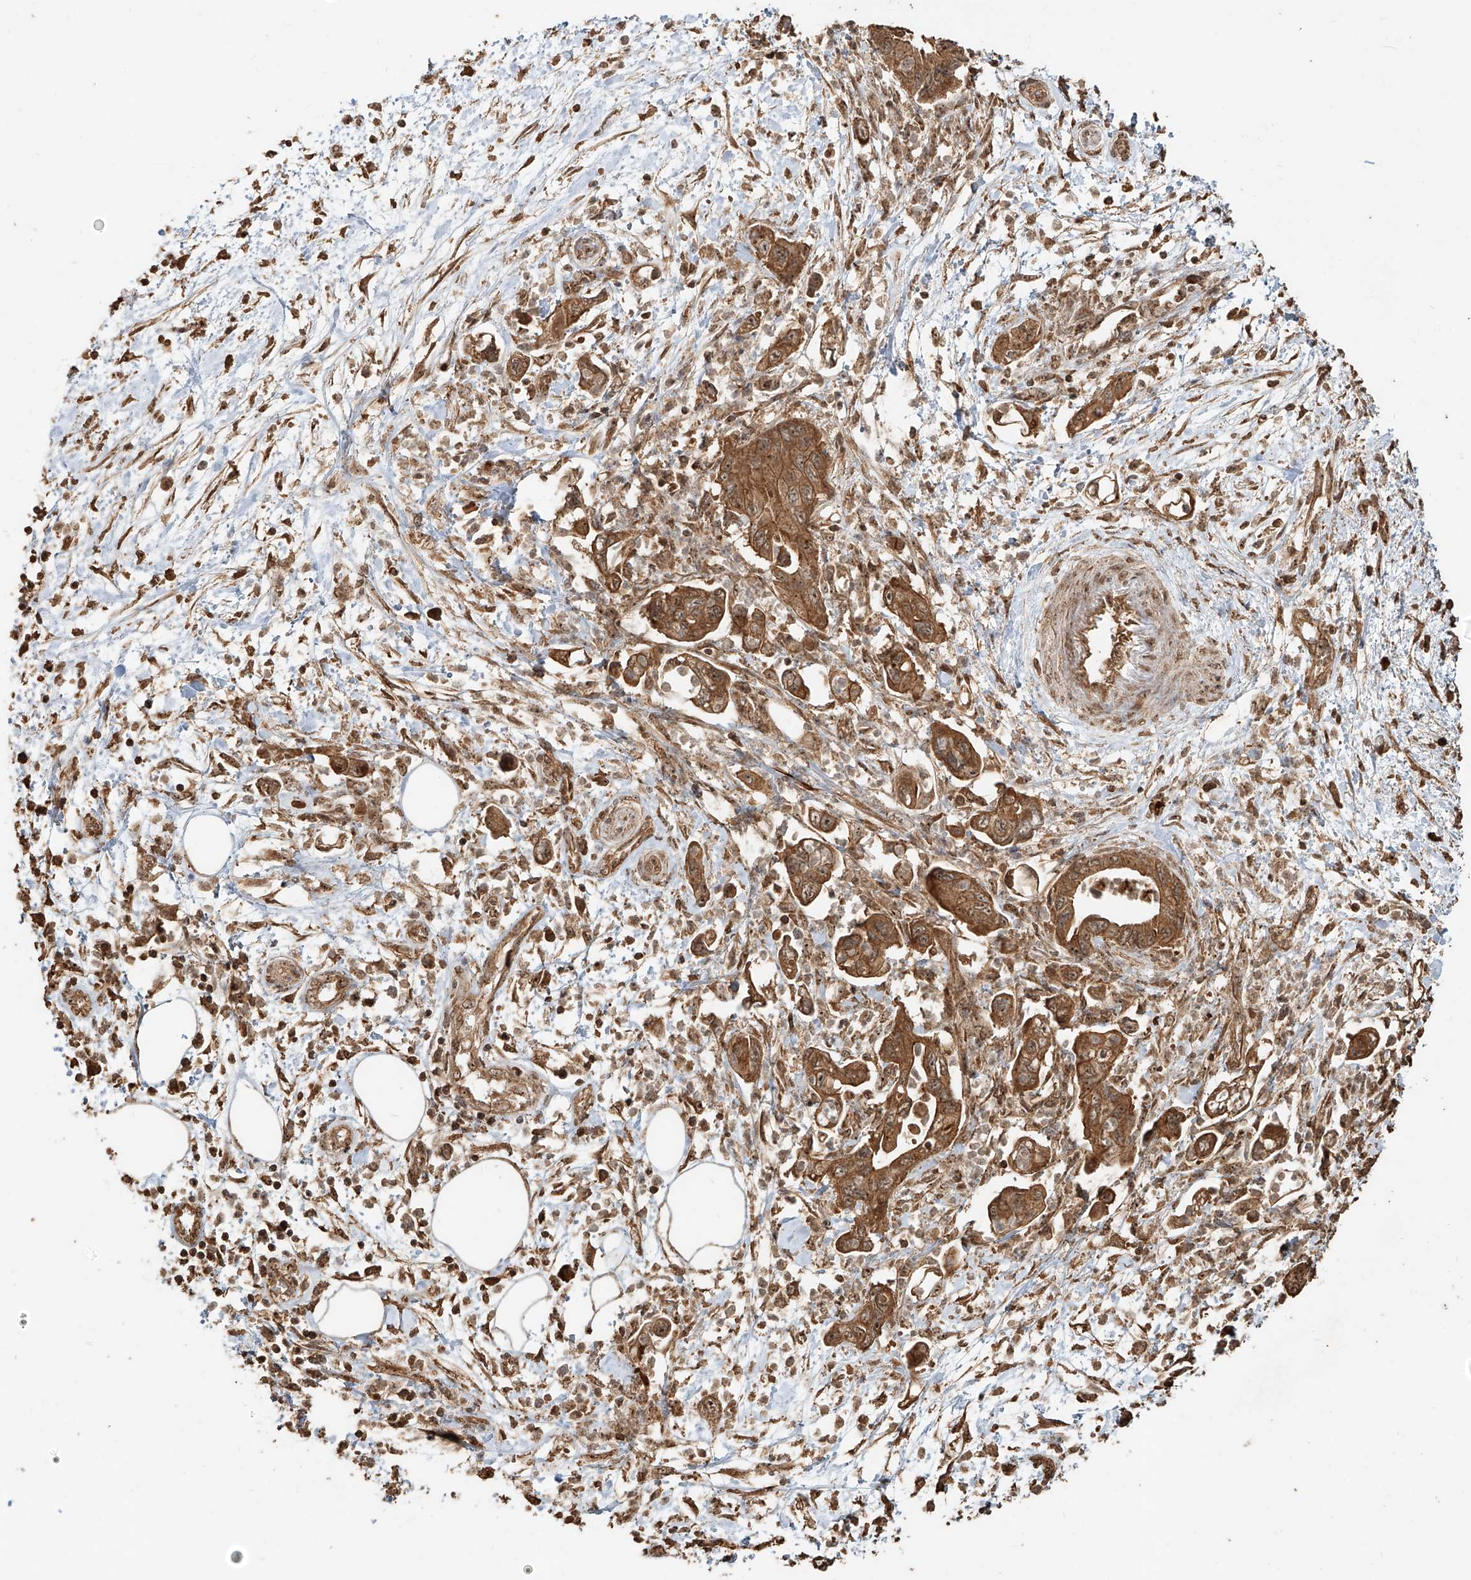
{"staining": {"intensity": "moderate", "quantity": ">75%", "location": "cytoplasmic/membranous,nuclear"}, "tissue": "pancreatic cancer", "cell_type": "Tumor cells", "image_type": "cancer", "snomed": [{"axis": "morphology", "description": "Adenocarcinoma, NOS"}, {"axis": "topography", "description": "Pancreas"}], "caption": "IHC of pancreatic cancer (adenocarcinoma) exhibits medium levels of moderate cytoplasmic/membranous and nuclear positivity in about >75% of tumor cells.", "gene": "ZNF660", "patient": {"sex": "female", "age": 73}}